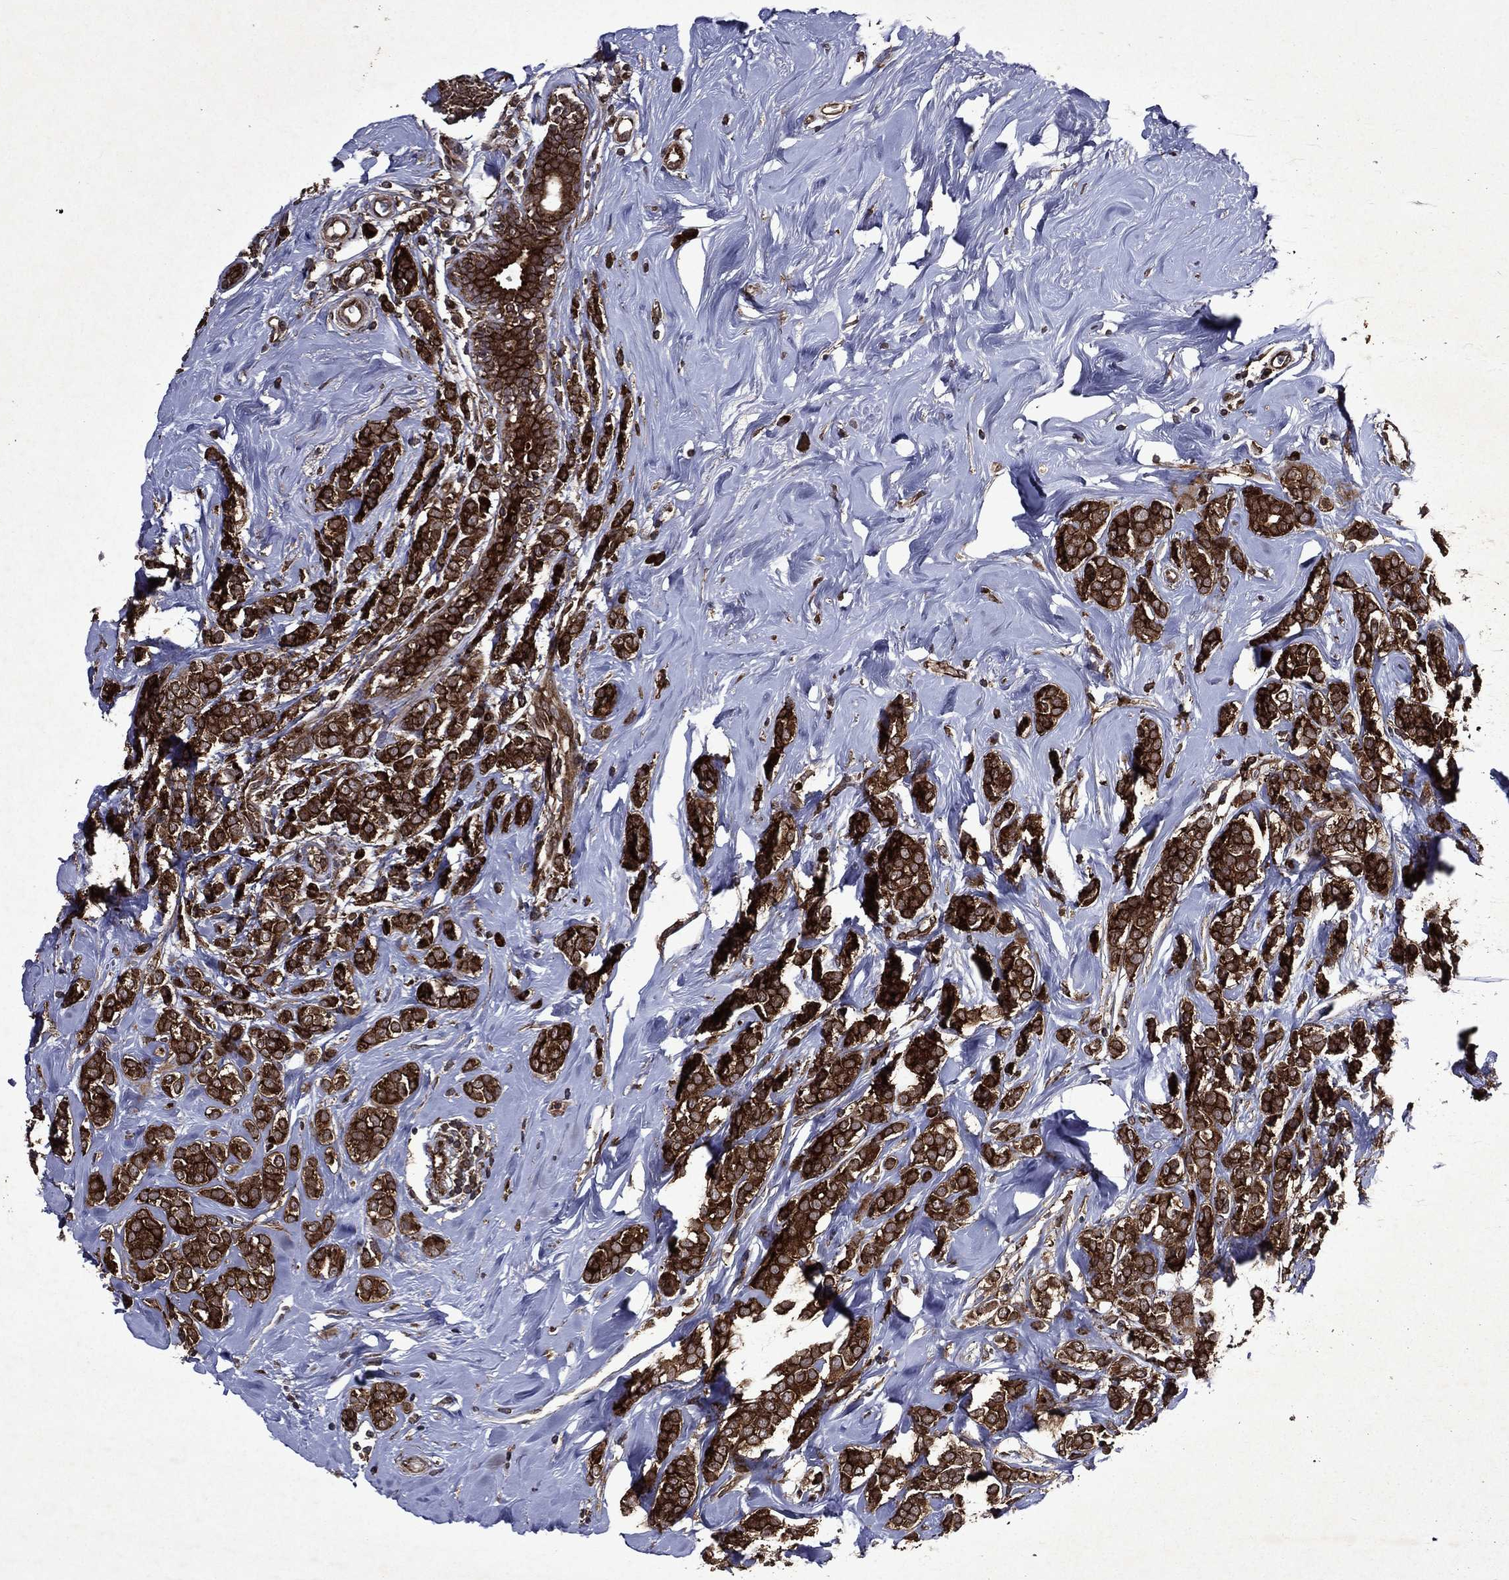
{"staining": {"intensity": "strong", "quantity": ">75%", "location": "cytoplasmic/membranous"}, "tissue": "breast cancer", "cell_type": "Tumor cells", "image_type": "cancer", "snomed": [{"axis": "morphology", "description": "Lobular carcinoma"}, {"axis": "topography", "description": "Breast"}], "caption": "Protein expression analysis of human breast cancer (lobular carcinoma) reveals strong cytoplasmic/membranous positivity in approximately >75% of tumor cells.", "gene": "EIF2B4", "patient": {"sex": "female", "age": 49}}